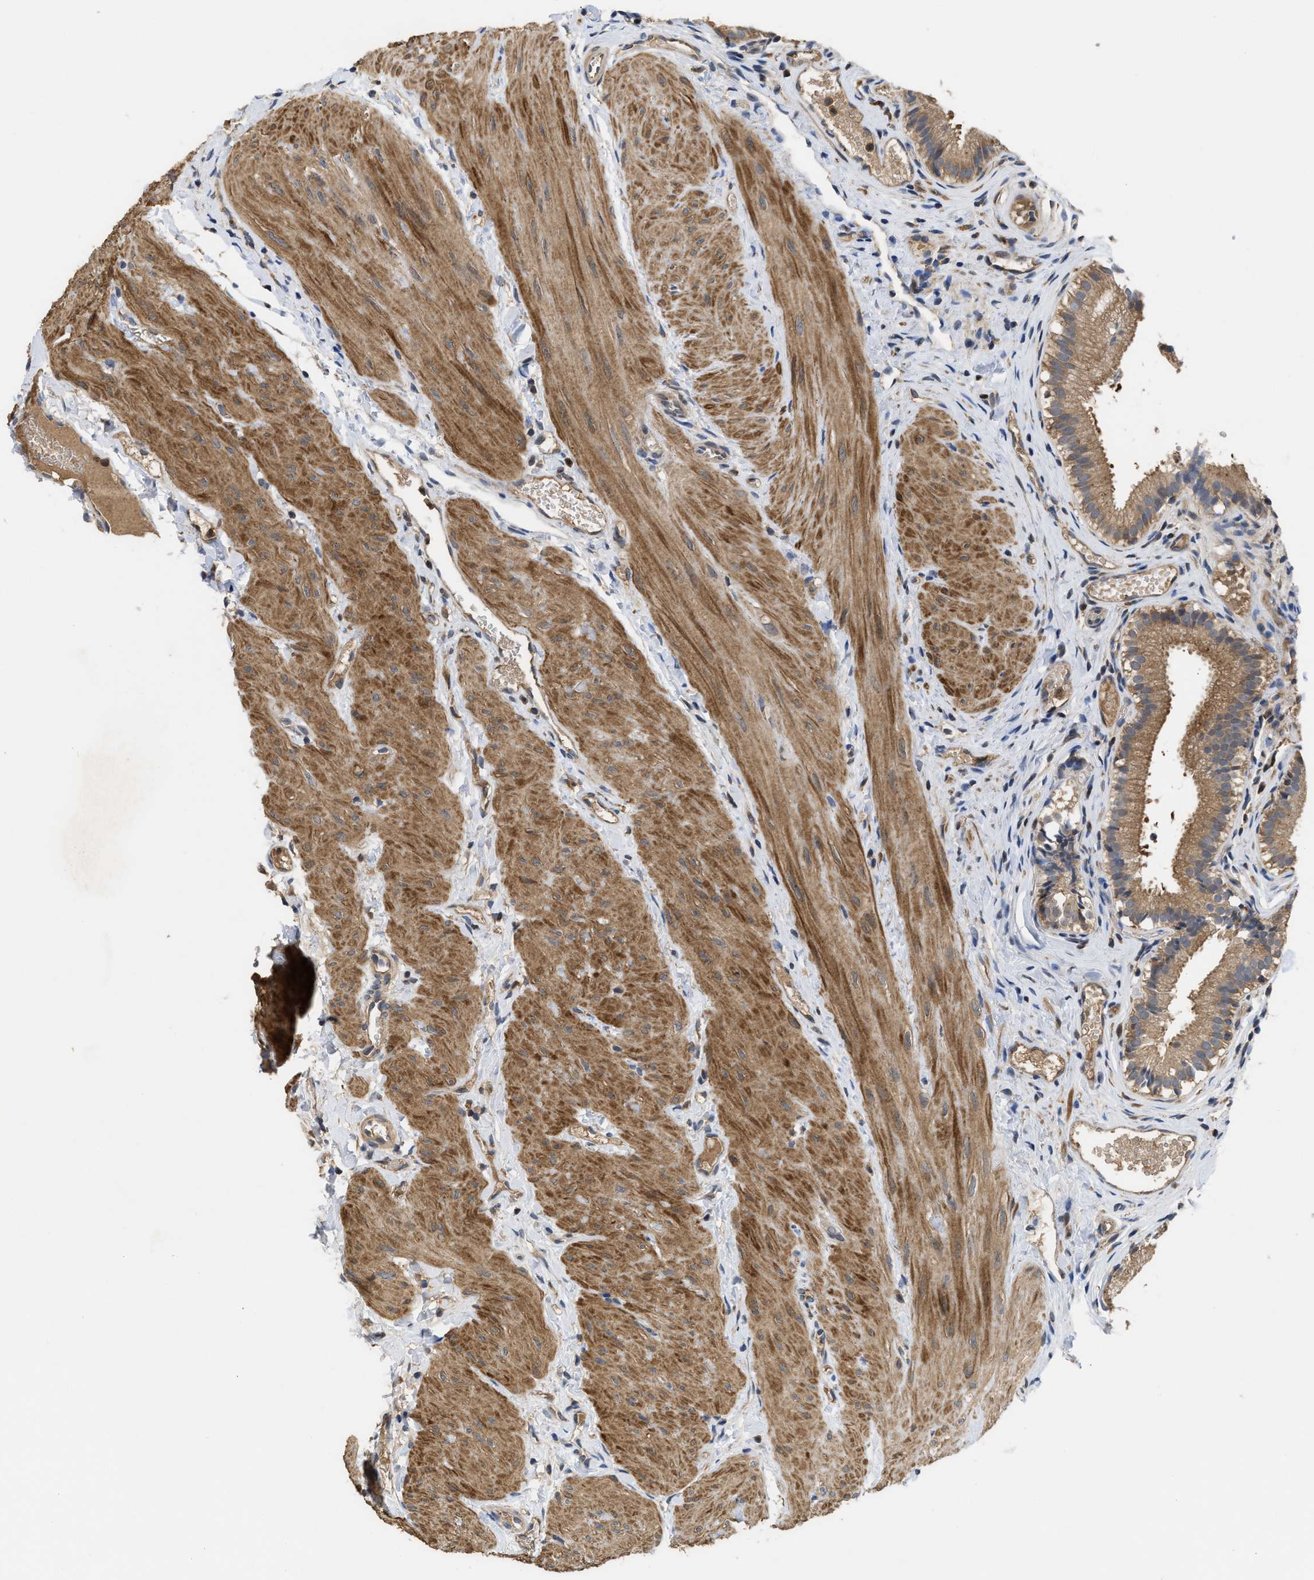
{"staining": {"intensity": "moderate", "quantity": ">75%", "location": "cytoplasmic/membranous"}, "tissue": "gallbladder", "cell_type": "Glandular cells", "image_type": "normal", "snomed": [{"axis": "morphology", "description": "Normal tissue, NOS"}, {"axis": "topography", "description": "Gallbladder"}], "caption": "This micrograph shows immunohistochemistry staining of unremarkable gallbladder, with medium moderate cytoplasmic/membranous staining in approximately >75% of glandular cells.", "gene": "RNF216", "patient": {"sex": "female", "age": 26}}